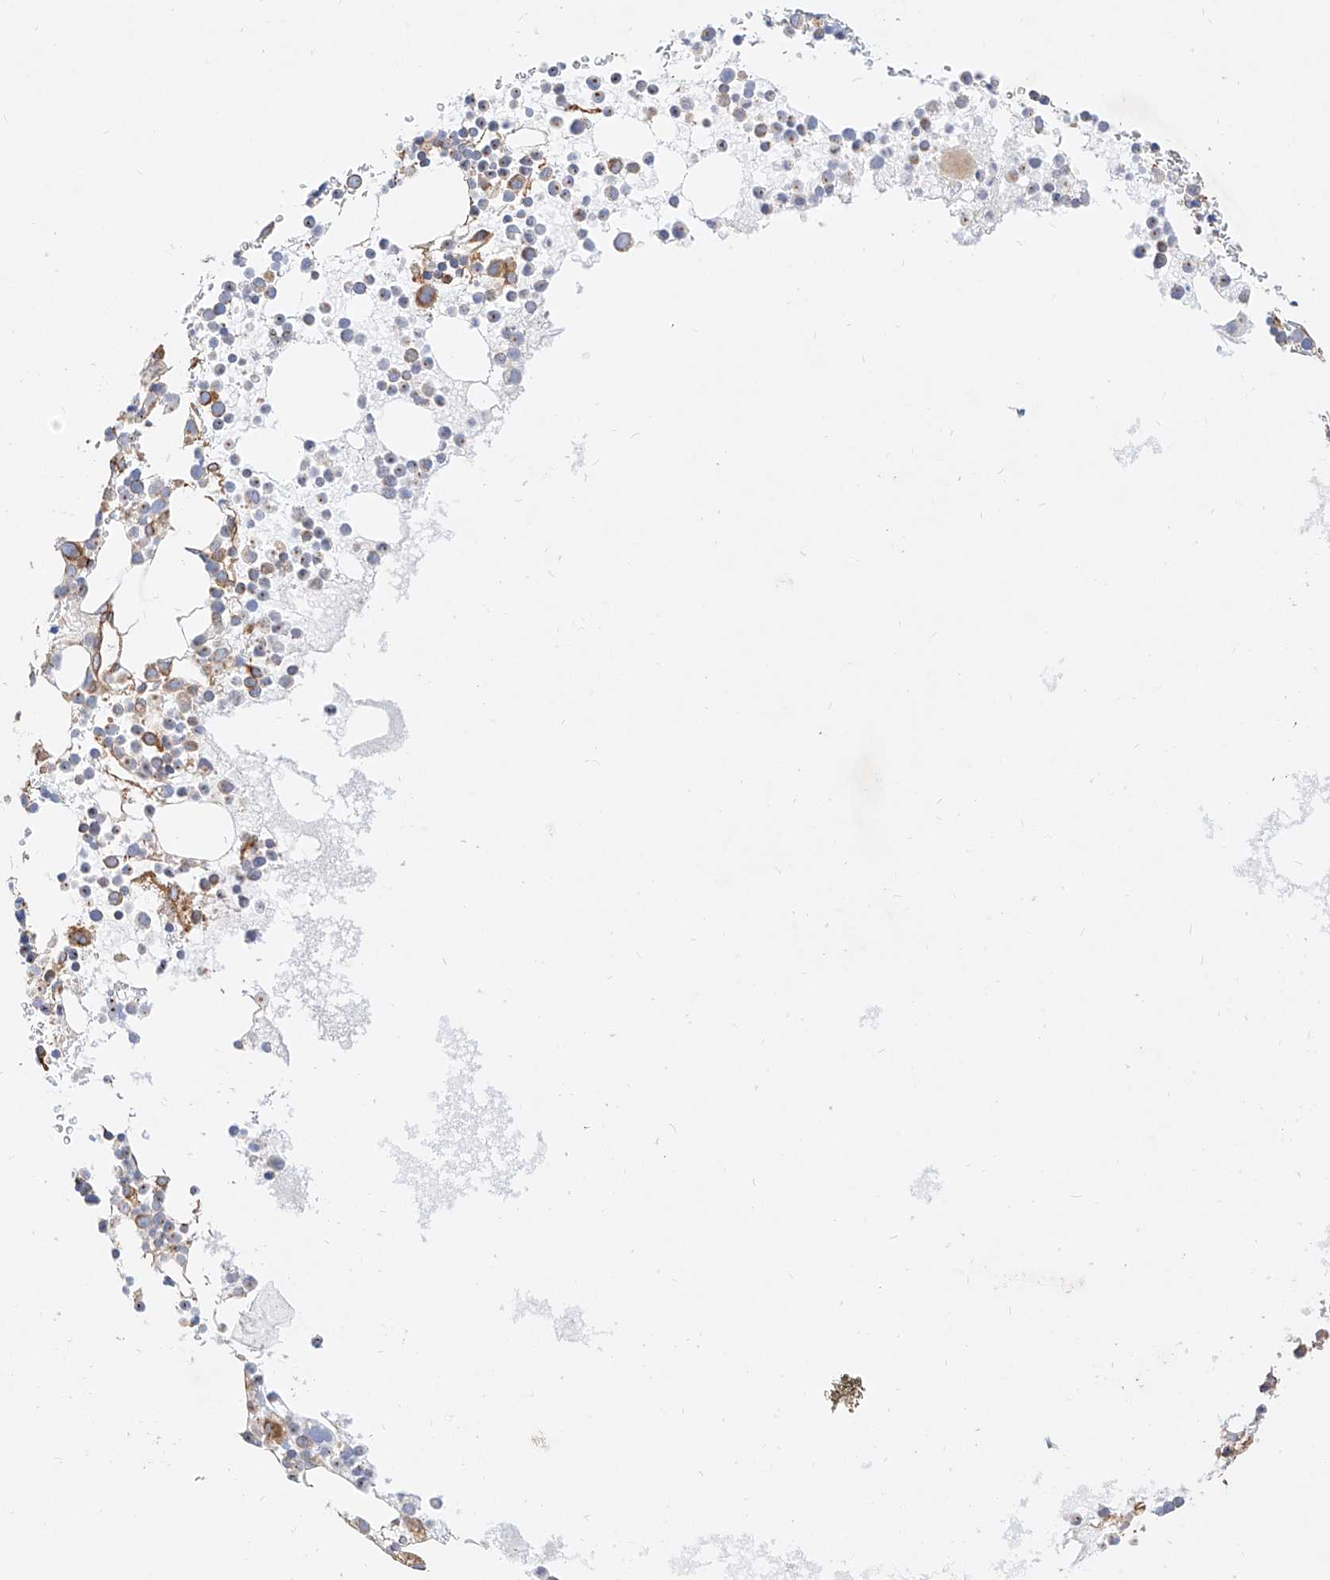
{"staining": {"intensity": "moderate", "quantity": "25%-75%", "location": "cytoplasmic/membranous"}, "tissue": "bone marrow", "cell_type": "Hematopoietic cells", "image_type": "normal", "snomed": [{"axis": "morphology", "description": "Normal tissue, NOS"}, {"axis": "topography", "description": "Bone marrow"}], "caption": "Normal bone marrow demonstrates moderate cytoplasmic/membranous staining in approximately 25%-75% of hematopoietic cells, visualized by immunohistochemistry. The protein is stained brown, and the nuclei are stained in blue (DAB IHC with brightfield microscopy, high magnification).", "gene": "CSGALNACT2", "patient": {"sex": "female", "age": 78}}